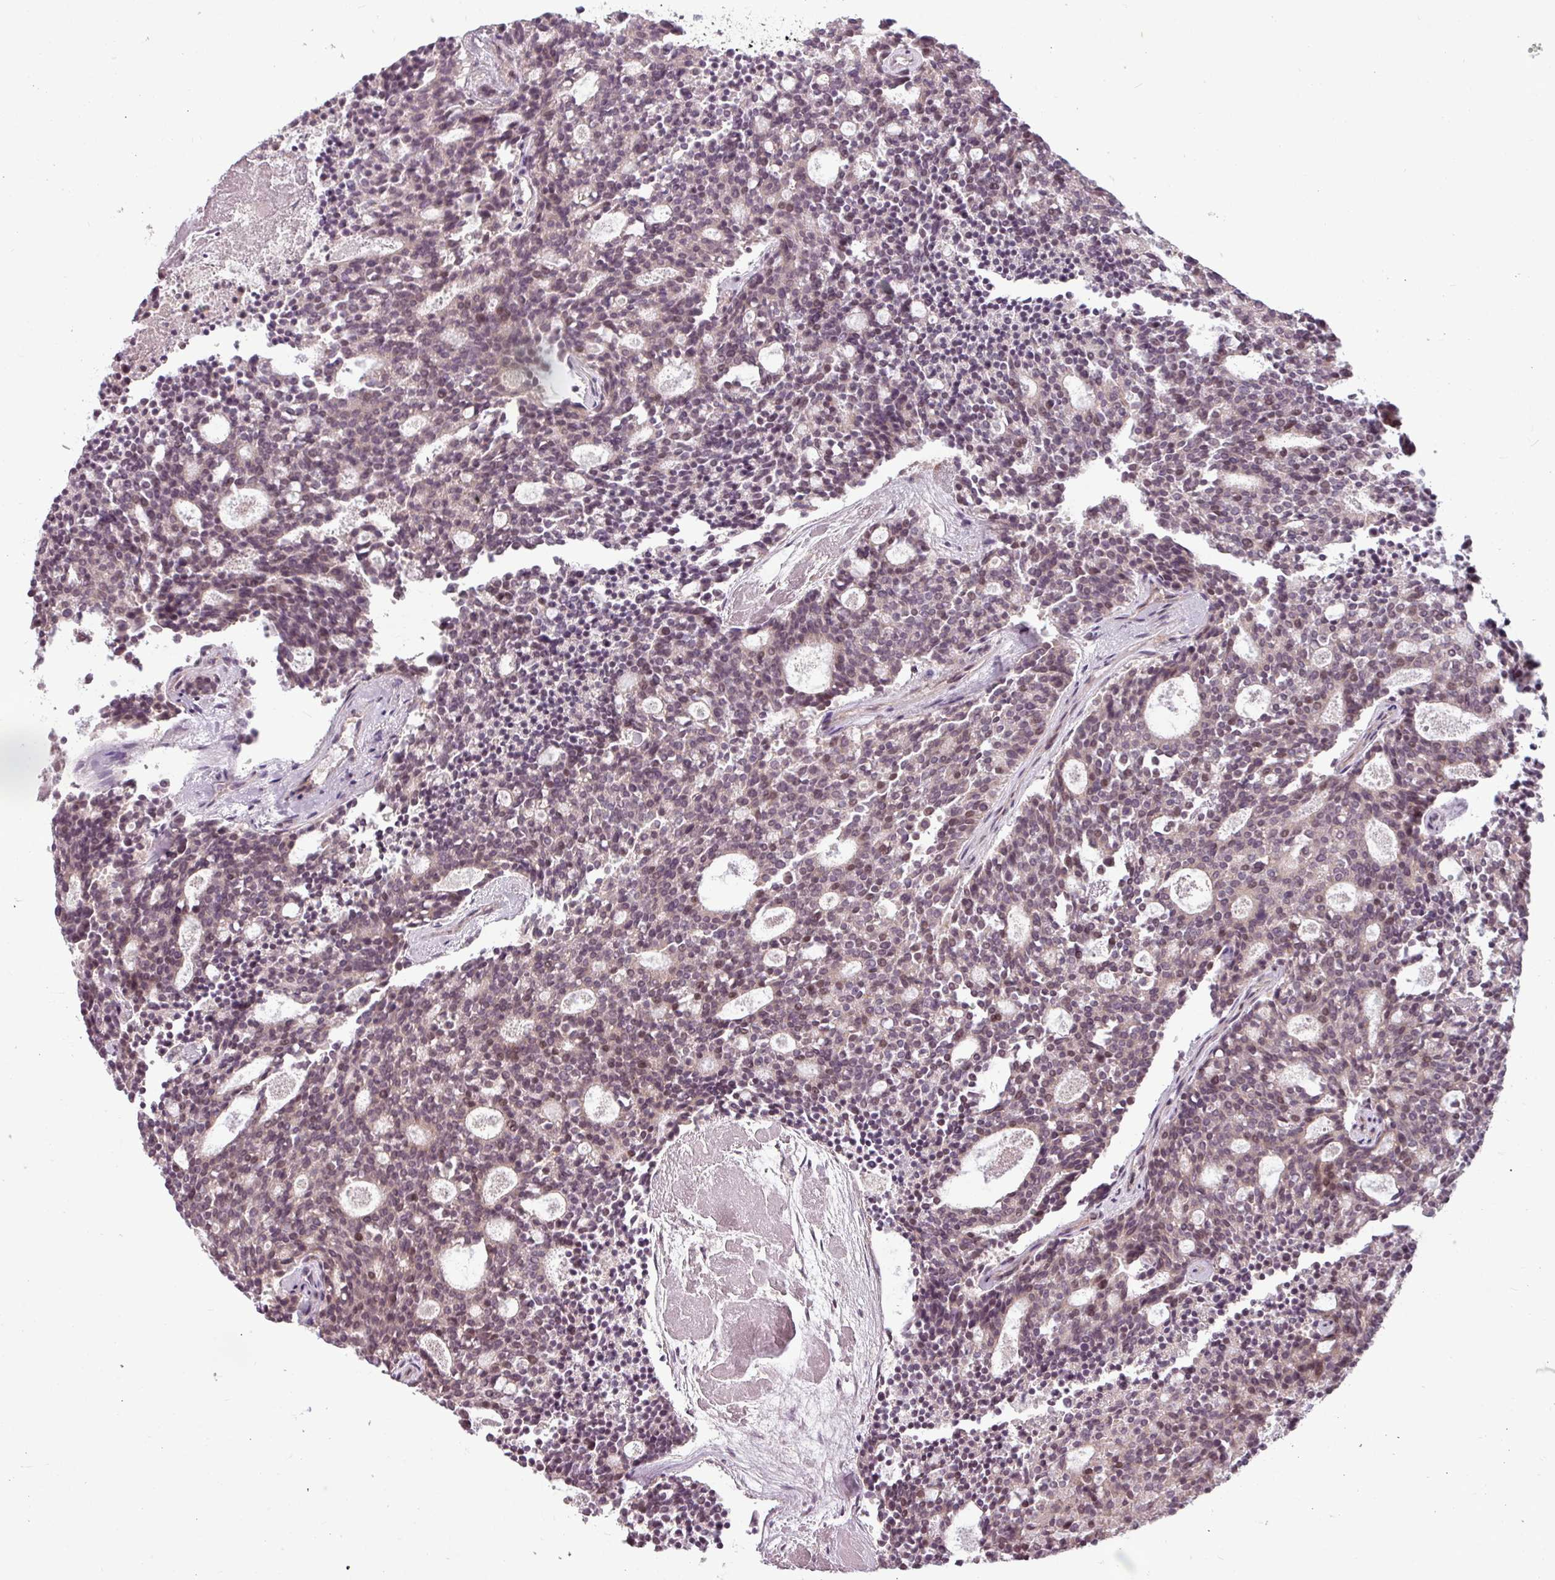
{"staining": {"intensity": "weak", "quantity": "25%-75%", "location": "cytoplasmic/membranous"}, "tissue": "carcinoid", "cell_type": "Tumor cells", "image_type": "cancer", "snomed": [{"axis": "morphology", "description": "Carcinoid, malignant, NOS"}, {"axis": "topography", "description": "Pancreas"}], "caption": "DAB (3,3'-diaminobenzidine) immunohistochemical staining of human carcinoid (malignant) displays weak cytoplasmic/membranous protein staining in approximately 25%-75% of tumor cells.", "gene": "CLIC1", "patient": {"sex": "female", "age": 54}}